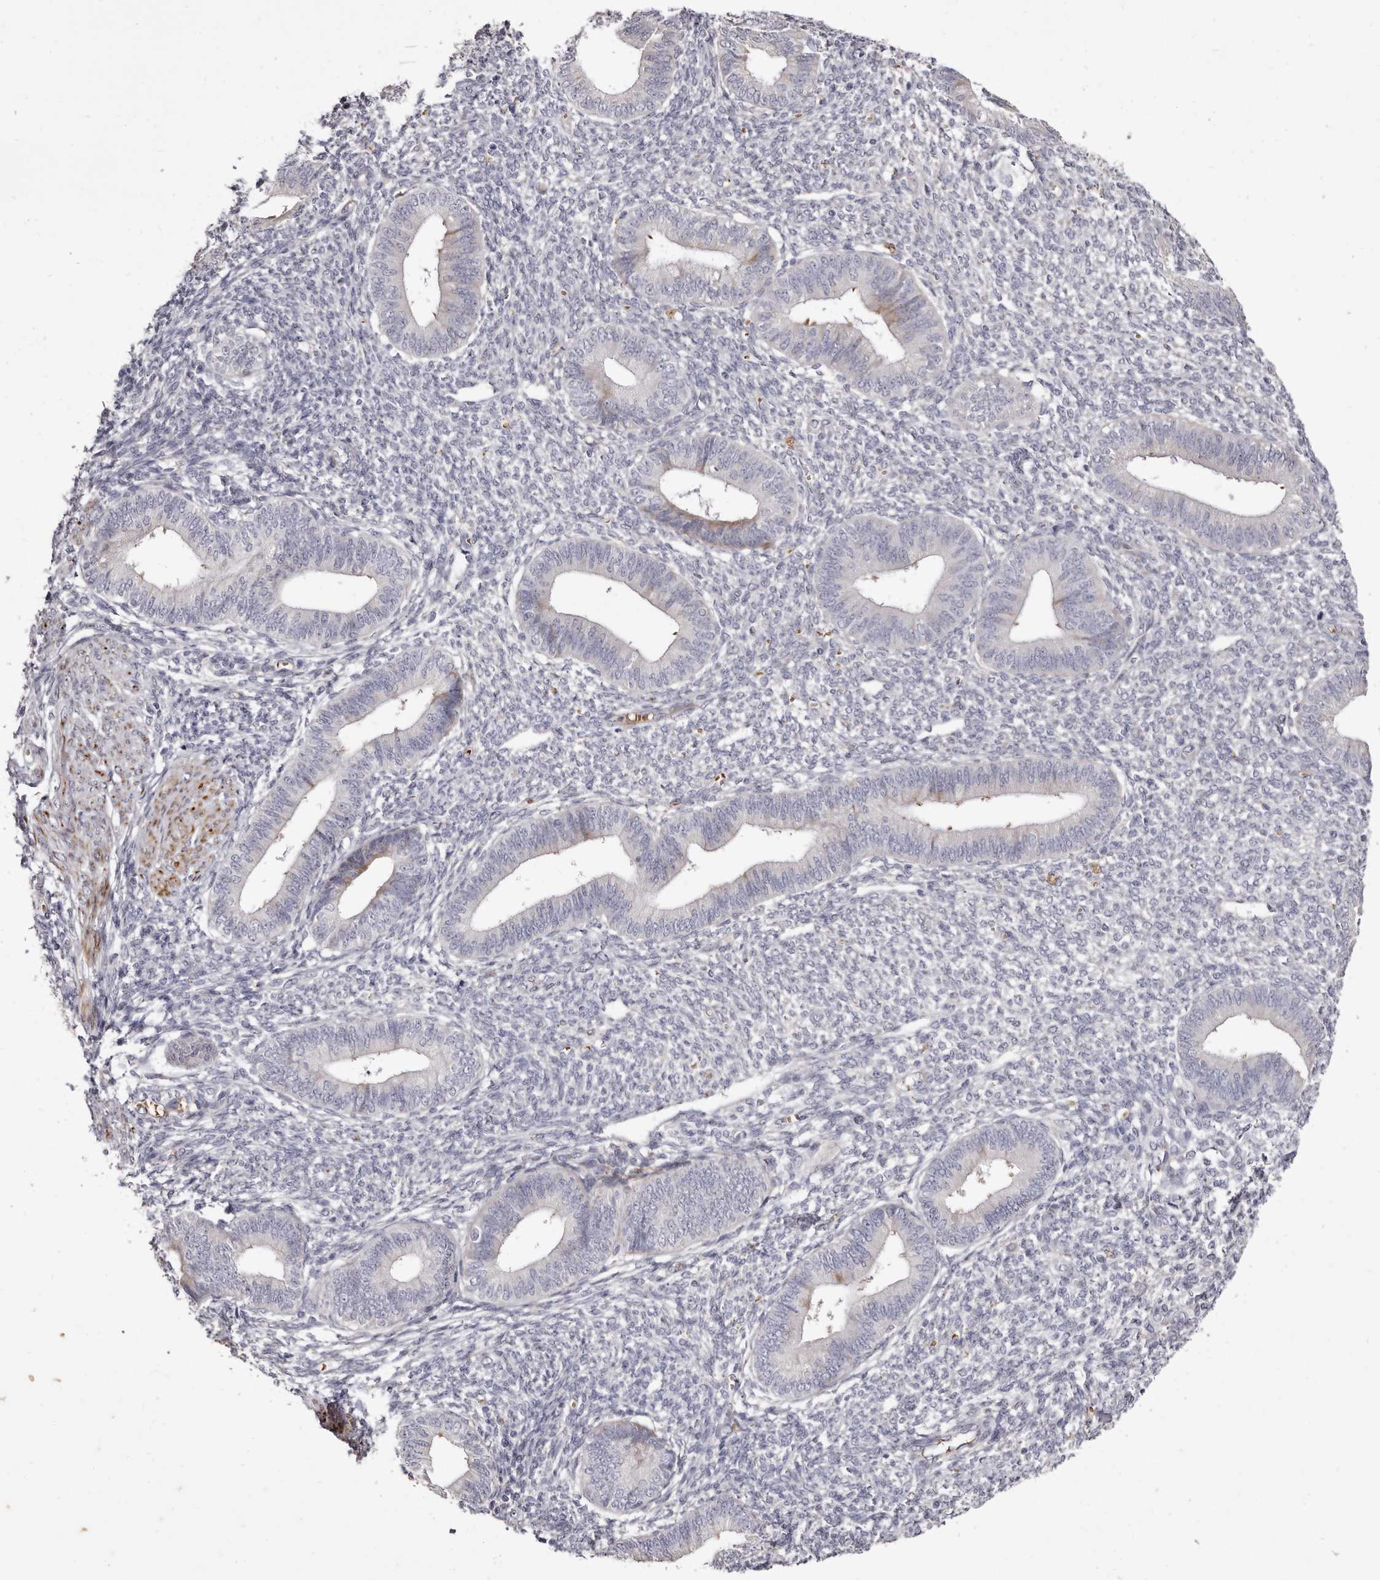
{"staining": {"intensity": "negative", "quantity": "none", "location": "none"}, "tissue": "endometrium", "cell_type": "Cells in endometrial stroma", "image_type": "normal", "snomed": [{"axis": "morphology", "description": "Normal tissue, NOS"}, {"axis": "topography", "description": "Endometrium"}], "caption": "Immunohistochemistry (IHC) of unremarkable endometrium reveals no staining in cells in endometrial stroma.", "gene": "AIDA", "patient": {"sex": "female", "age": 46}}